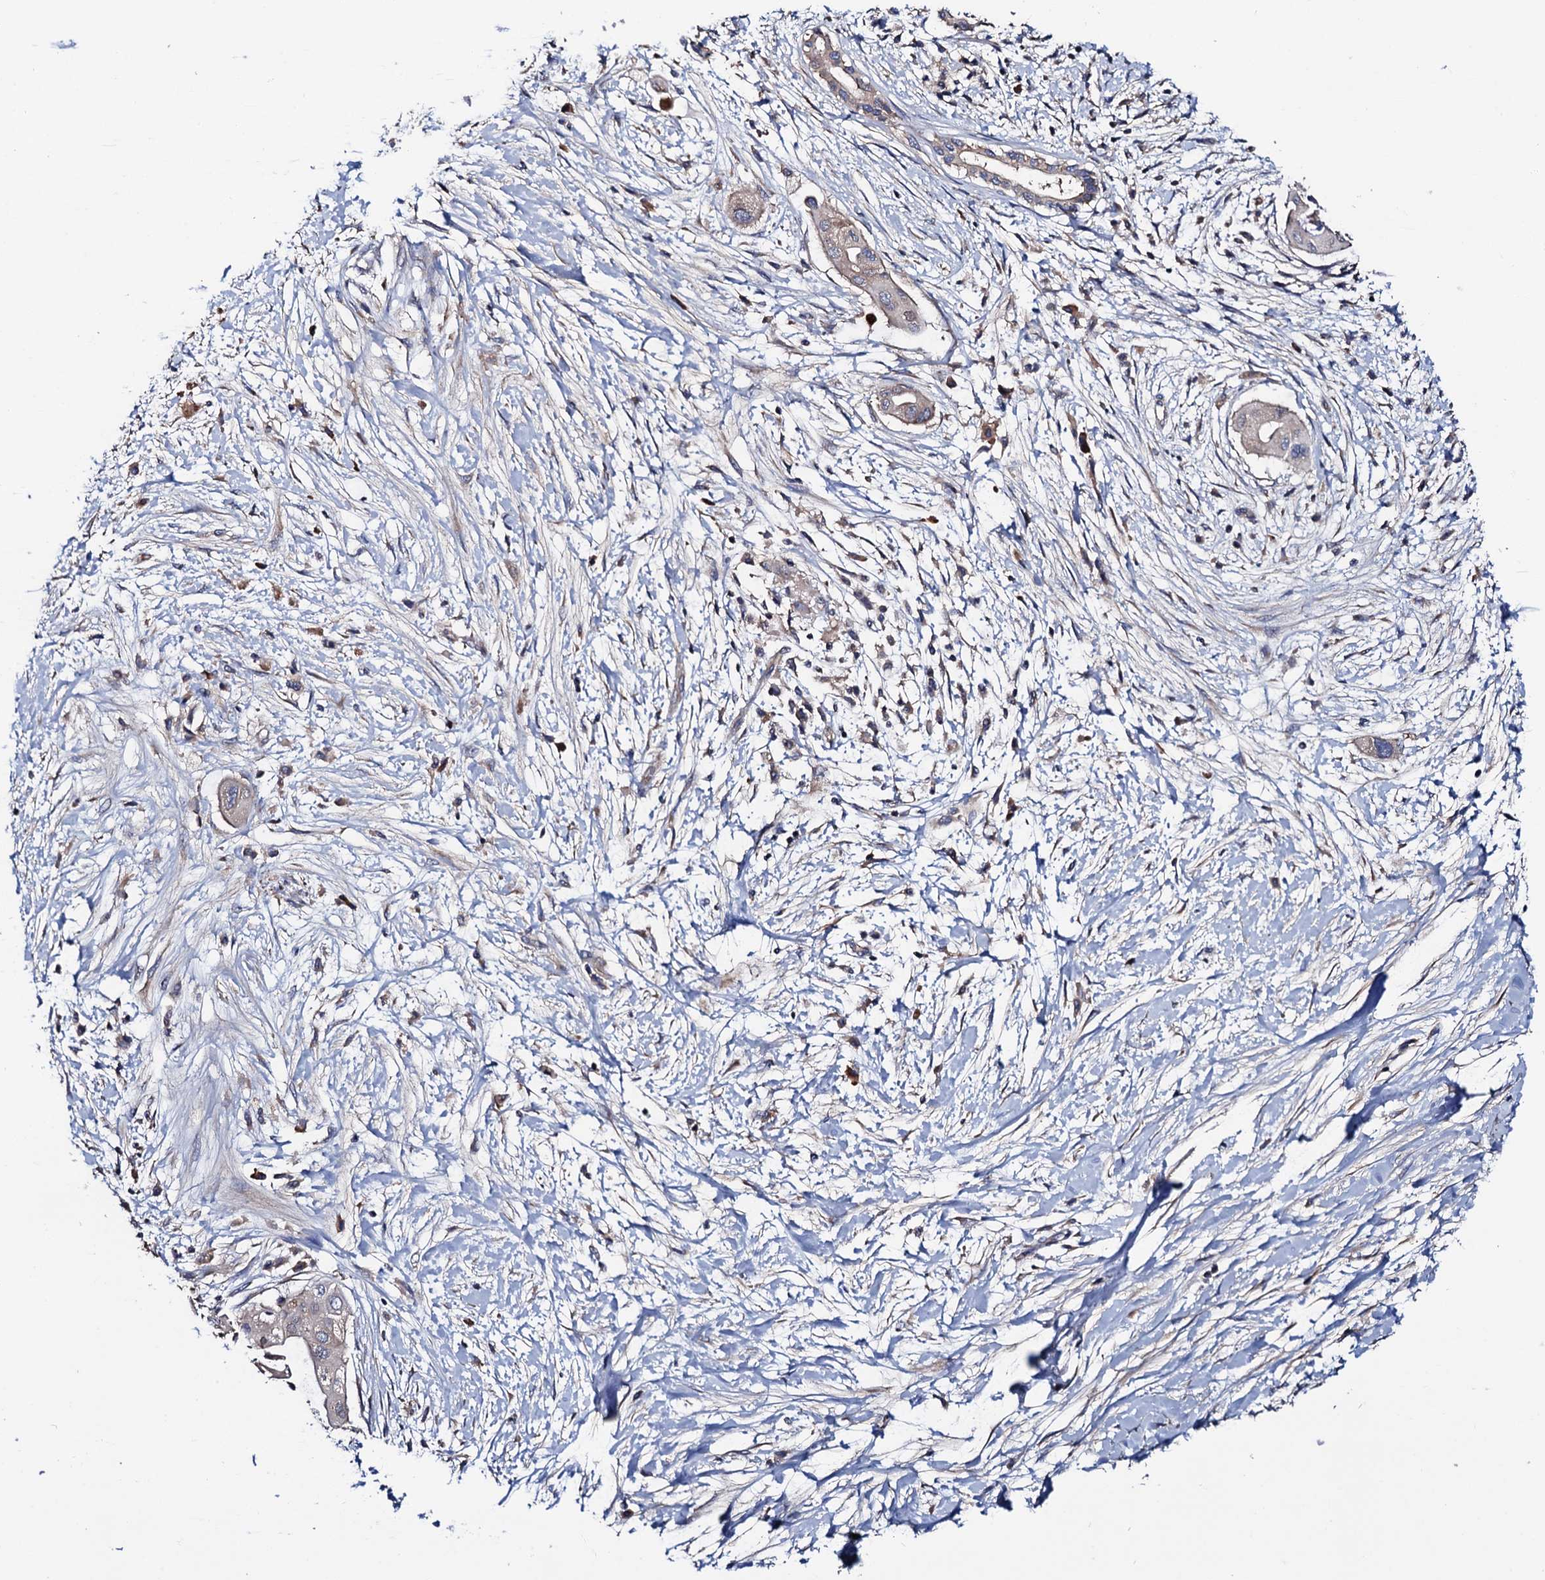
{"staining": {"intensity": "negative", "quantity": "none", "location": "none"}, "tissue": "pancreatic cancer", "cell_type": "Tumor cells", "image_type": "cancer", "snomed": [{"axis": "morphology", "description": "Adenocarcinoma, NOS"}, {"axis": "topography", "description": "Pancreas"}], "caption": "An image of pancreatic cancer (adenocarcinoma) stained for a protein shows no brown staining in tumor cells. Brightfield microscopy of immunohistochemistry (IHC) stained with DAB (brown) and hematoxylin (blue), captured at high magnification.", "gene": "TRMT112", "patient": {"sex": "male", "age": 68}}